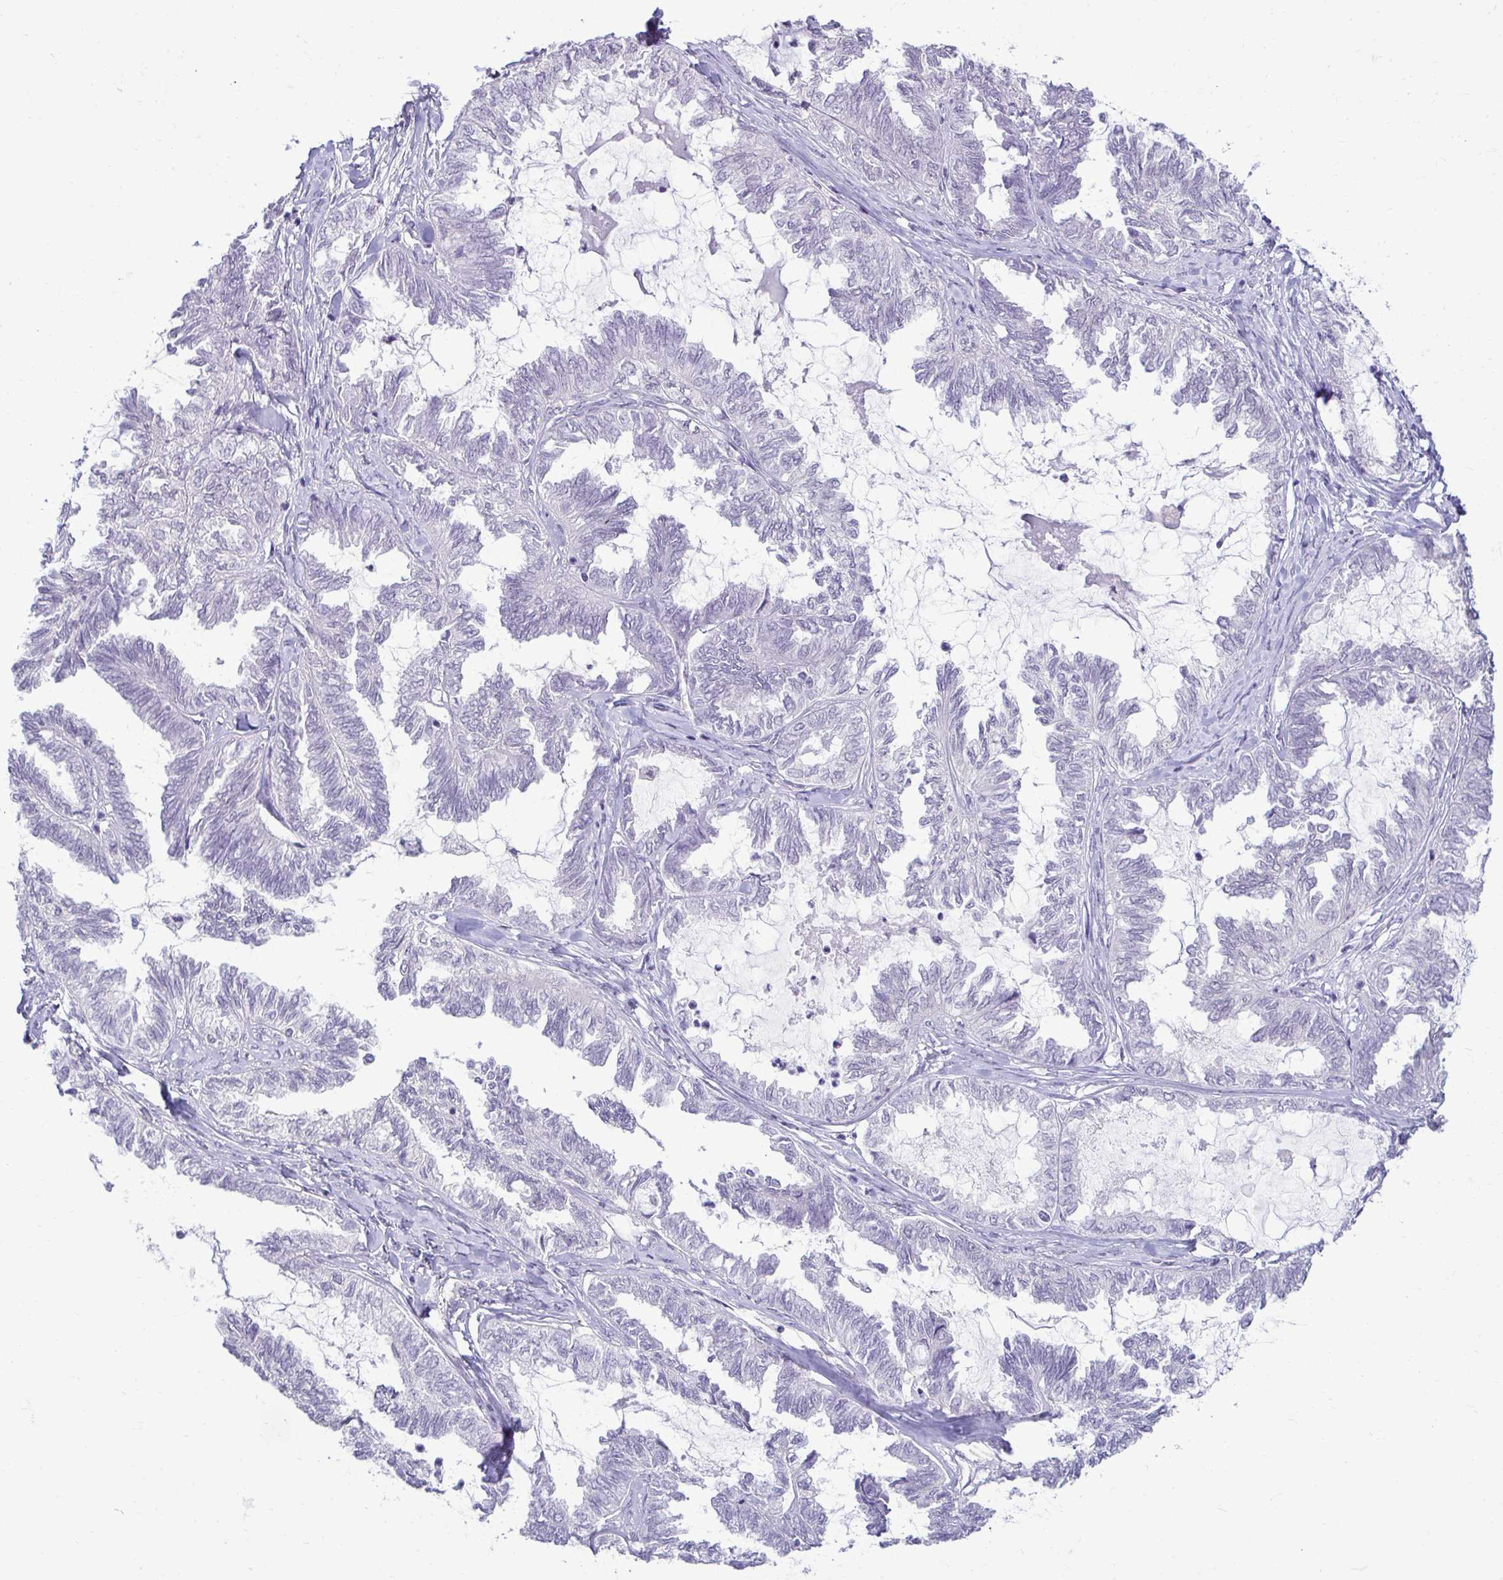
{"staining": {"intensity": "negative", "quantity": "none", "location": "none"}, "tissue": "ovarian cancer", "cell_type": "Tumor cells", "image_type": "cancer", "snomed": [{"axis": "morphology", "description": "Carcinoma, endometroid"}, {"axis": "topography", "description": "Ovary"}], "caption": "The histopathology image reveals no staining of tumor cells in ovarian endometroid carcinoma.", "gene": "SLC30A3", "patient": {"sex": "female", "age": 70}}